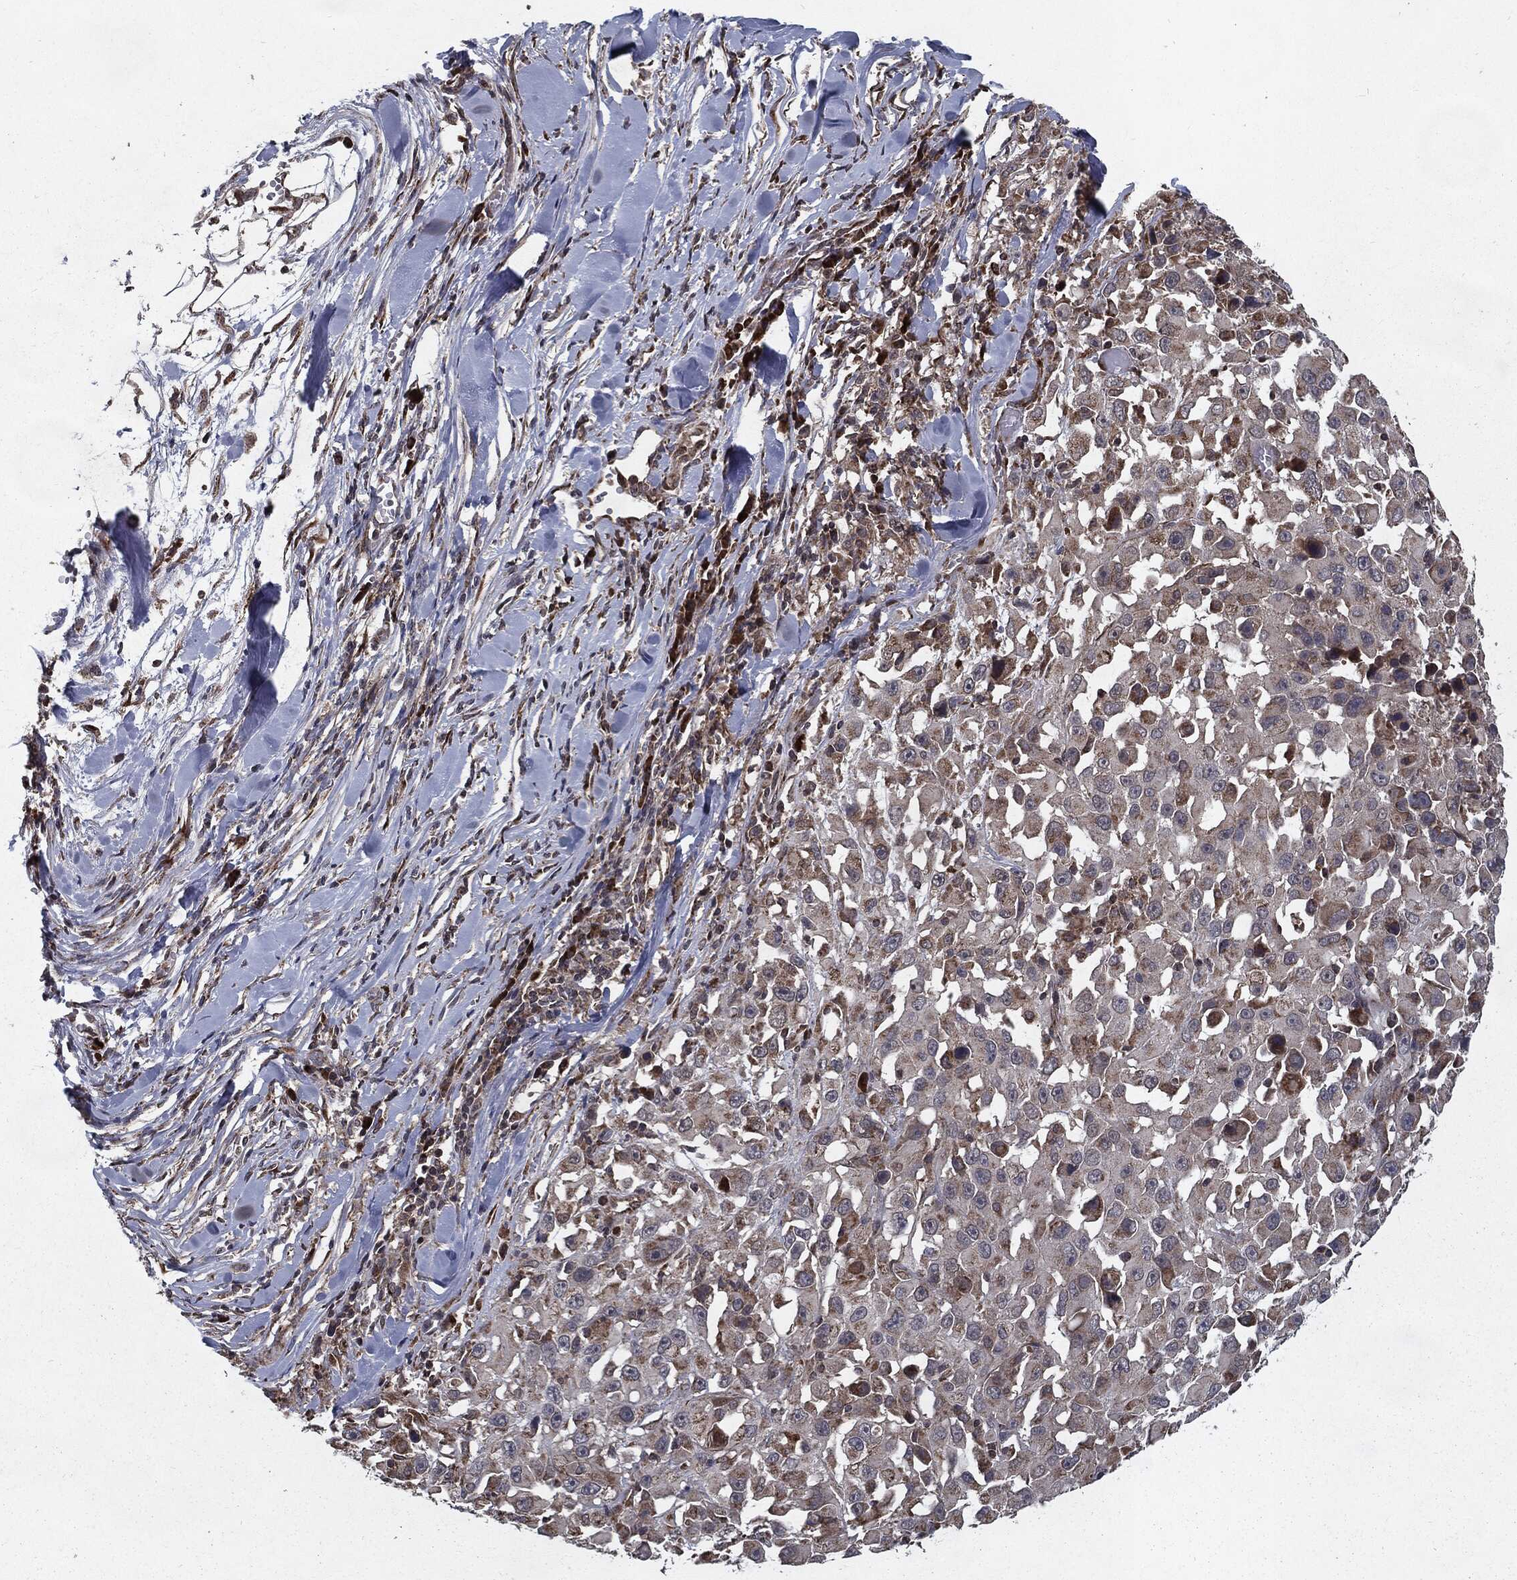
{"staining": {"intensity": "moderate", "quantity": "<25%", "location": "cytoplasmic/membranous"}, "tissue": "melanoma", "cell_type": "Tumor cells", "image_type": "cancer", "snomed": [{"axis": "morphology", "description": "Malignant melanoma, Metastatic site"}, {"axis": "topography", "description": "Lymph node"}], "caption": "Immunohistochemical staining of melanoma demonstrates low levels of moderate cytoplasmic/membranous protein positivity in approximately <25% of tumor cells. (Brightfield microscopy of DAB IHC at high magnification).", "gene": "HDAC5", "patient": {"sex": "male", "age": 50}}